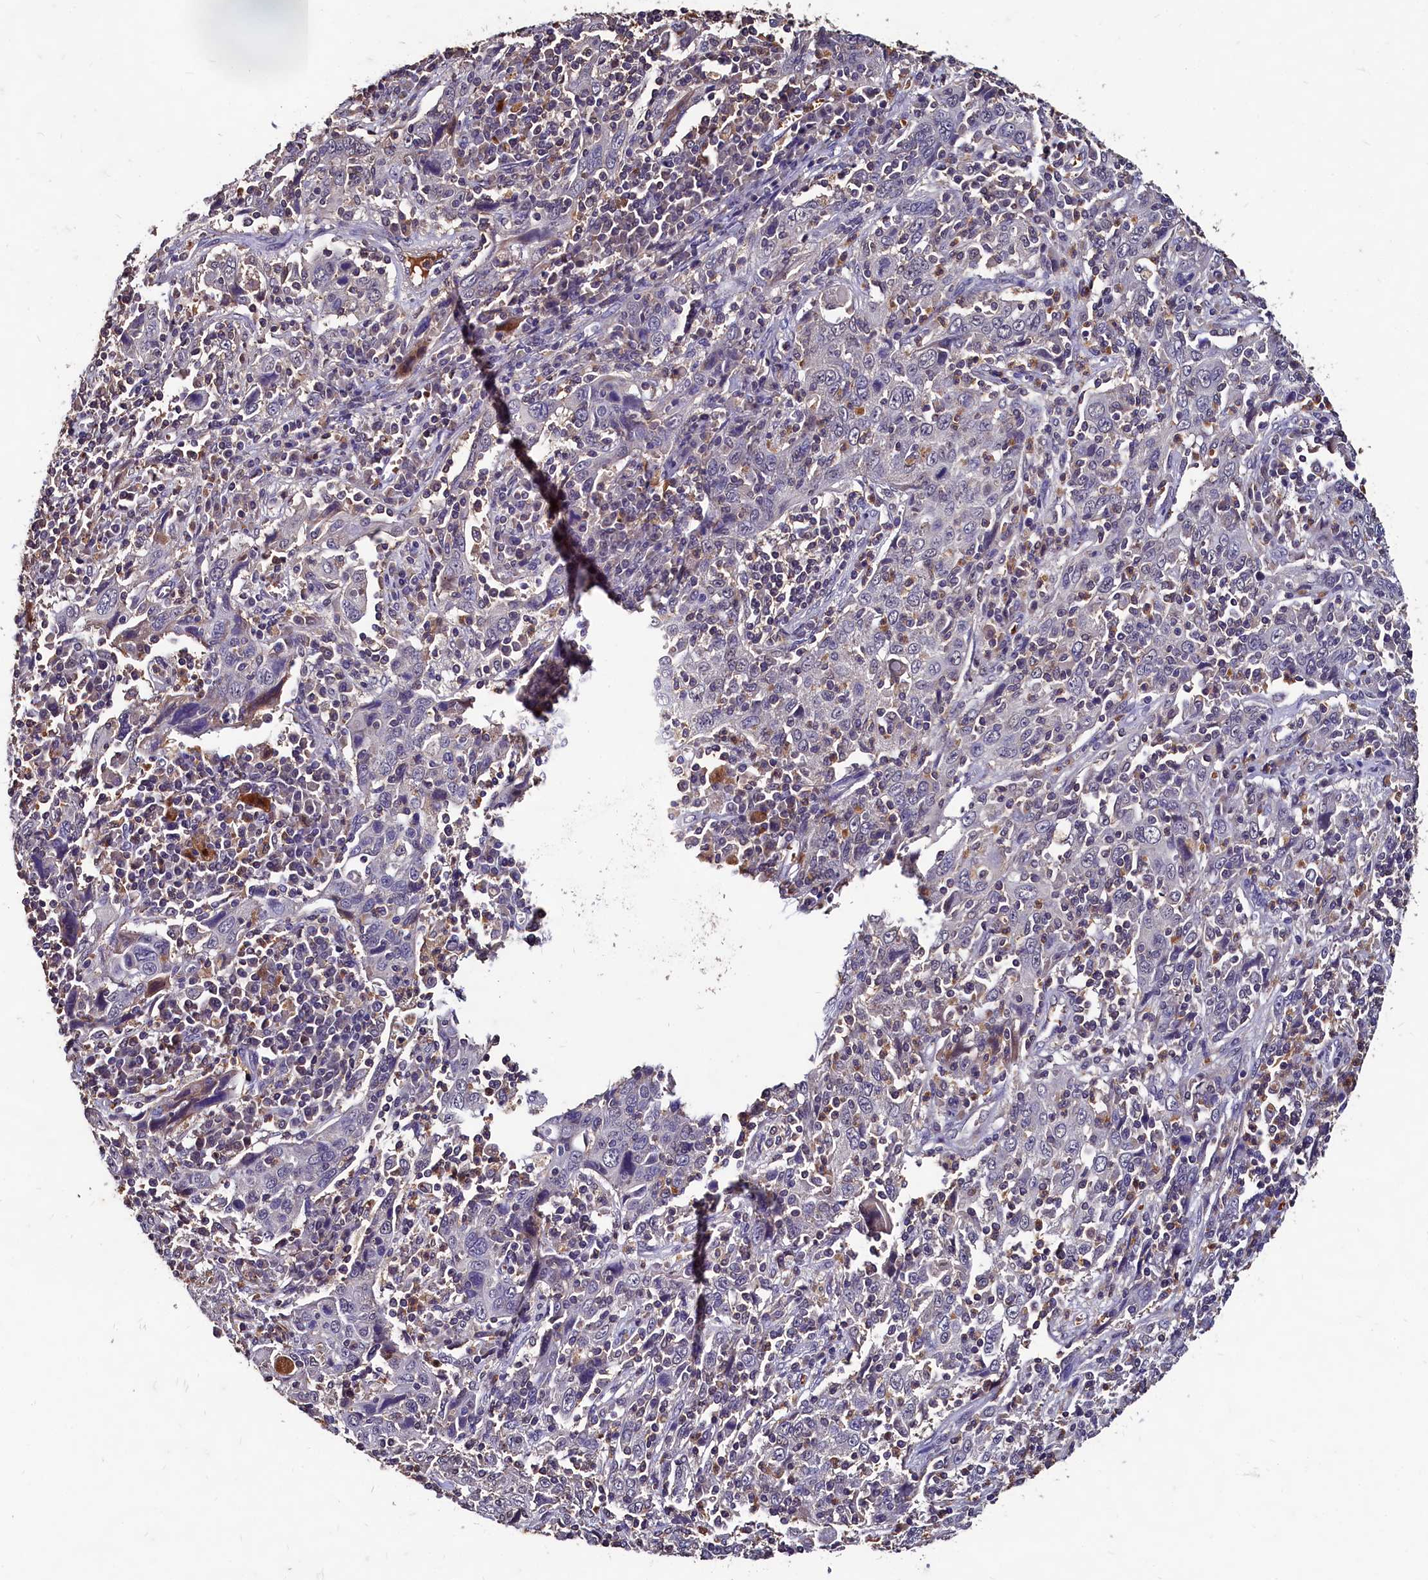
{"staining": {"intensity": "negative", "quantity": "none", "location": "none"}, "tissue": "cervical cancer", "cell_type": "Tumor cells", "image_type": "cancer", "snomed": [{"axis": "morphology", "description": "Squamous cell carcinoma, NOS"}, {"axis": "topography", "description": "Cervix"}], "caption": "A micrograph of human cervical squamous cell carcinoma is negative for staining in tumor cells. (DAB (3,3'-diaminobenzidine) IHC visualized using brightfield microscopy, high magnification).", "gene": "CSTPP1", "patient": {"sex": "female", "age": 46}}